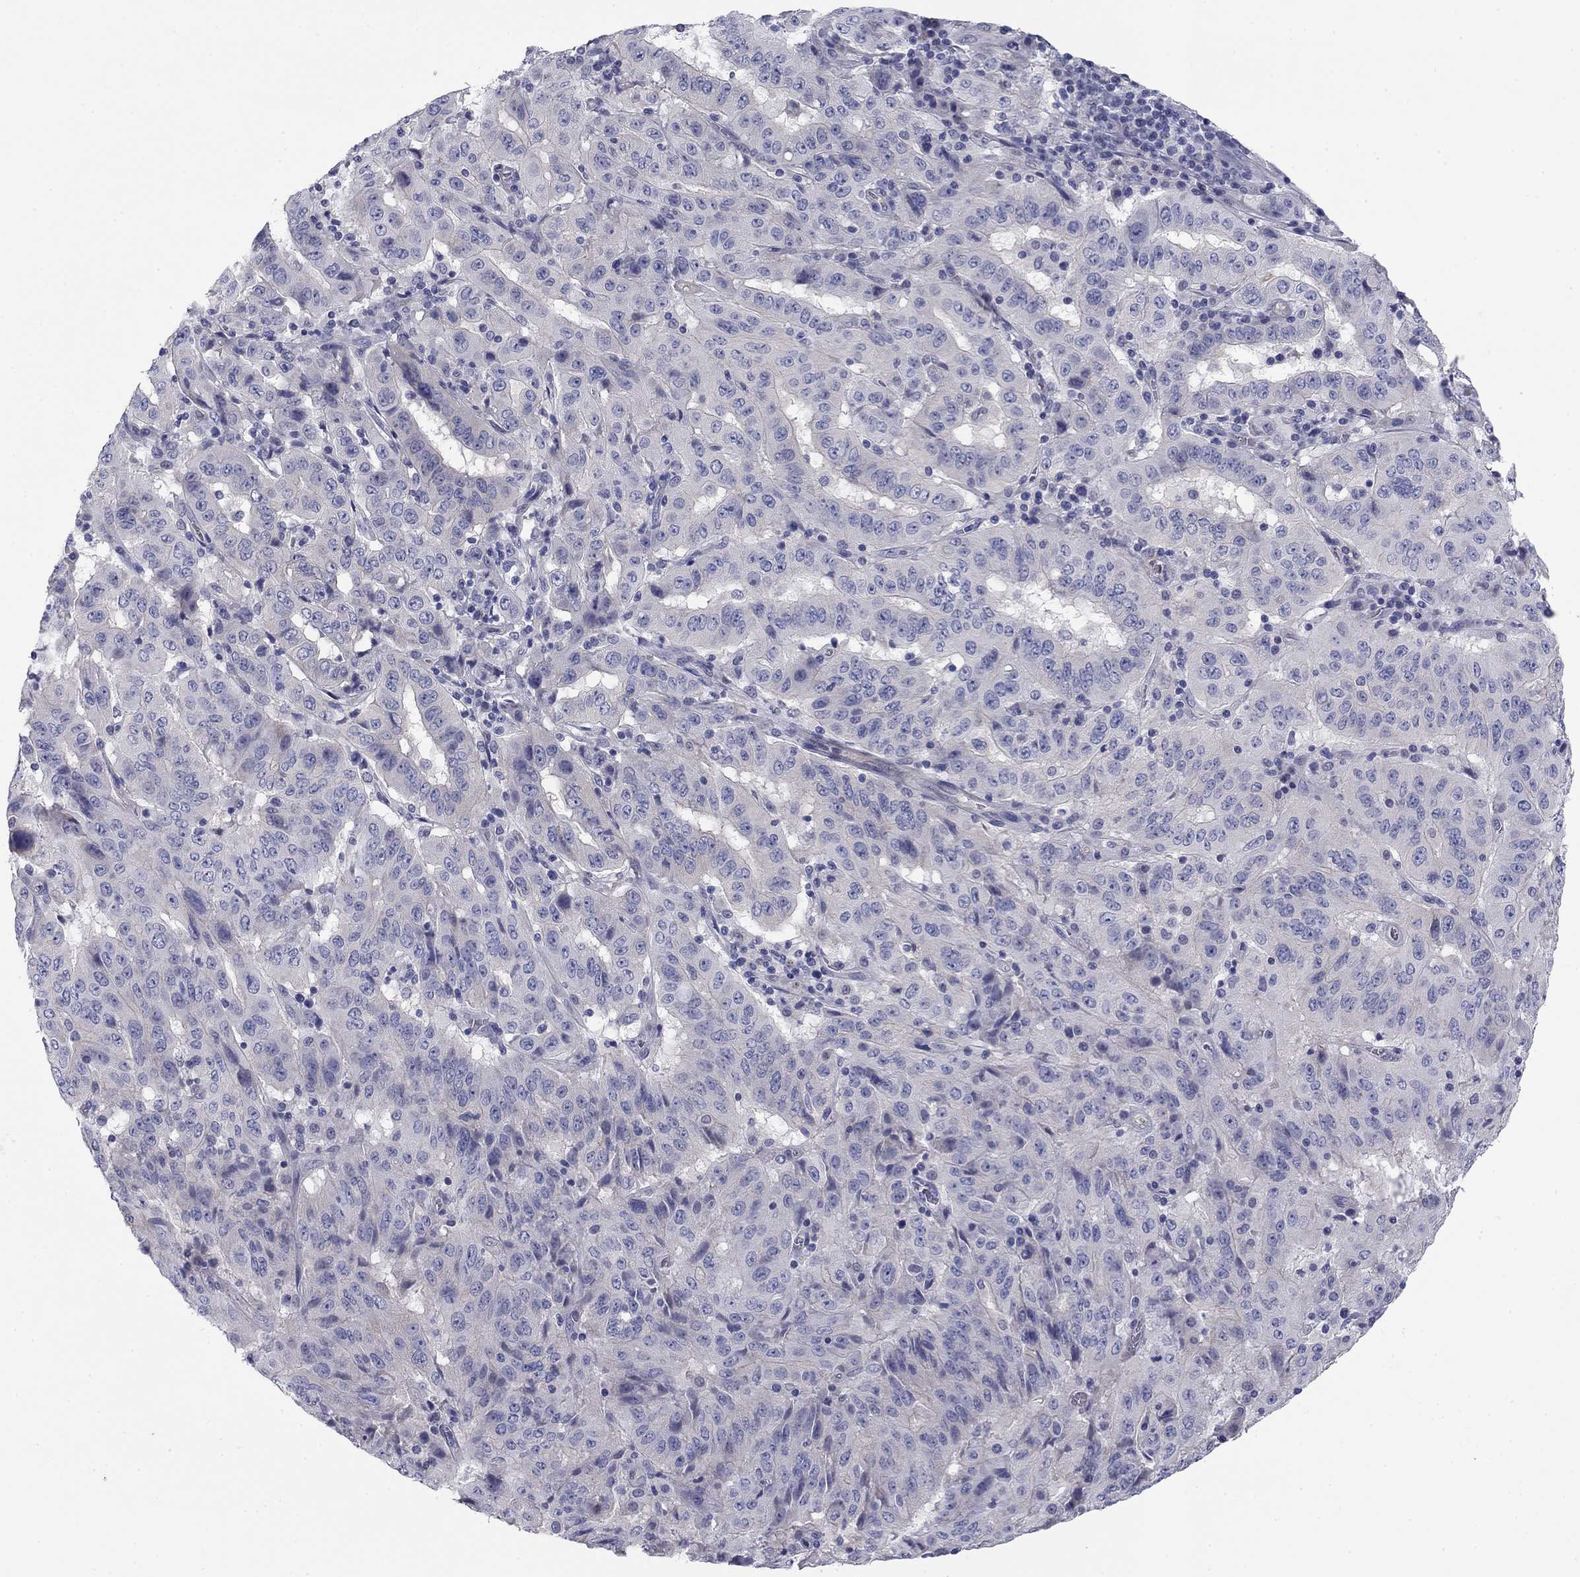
{"staining": {"intensity": "negative", "quantity": "none", "location": "none"}, "tissue": "pancreatic cancer", "cell_type": "Tumor cells", "image_type": "cancer", "snomed": [{"axis": "morphology", "description": "Adenocarcinoma, NOS"}, {"axis": "topography", "description": "Pancreas"}], "caption": "This is an immunohistochemistry (IHC) image of pancreatic cancer. There is no positivity in tumor cells.", "gene": "SEPTIN3", "patient": {"sex": "male", "age": 63}}